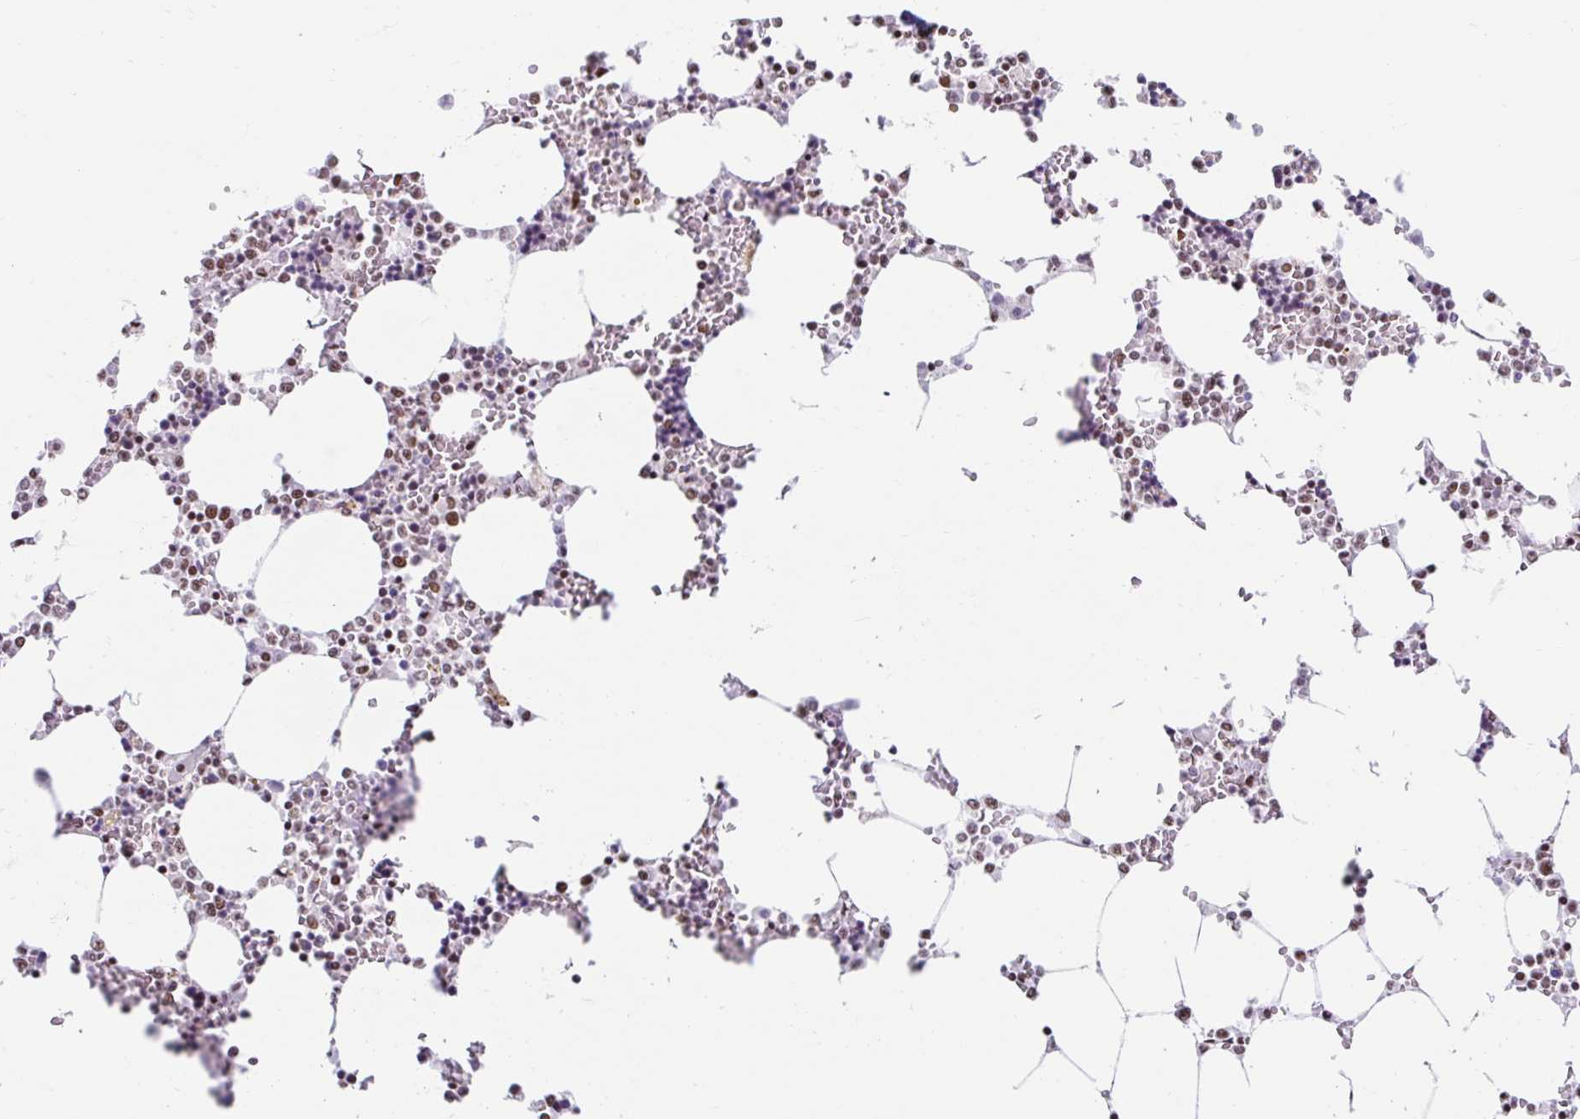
{"staining": {"intensity": "moderate", "quantity": "25%-75%", "location": "nuclear"}, "tissue": "bone marrow", "cell_type": "Hematopoietic cells", "image_type": "normal", "snomed": [{"axis": "morphology", "description": "Normal tissue, NOS"}, {"axis": "topography", "description": "Bone marrow"}], "caption": "Bone marrow stained with immunohistochemistry exhibits moderate nuclear expression in about 25%-75% of hematopoietic cells.", "gene": "KHDRBS1", "patient": {"sex": "male", "age": 64}}